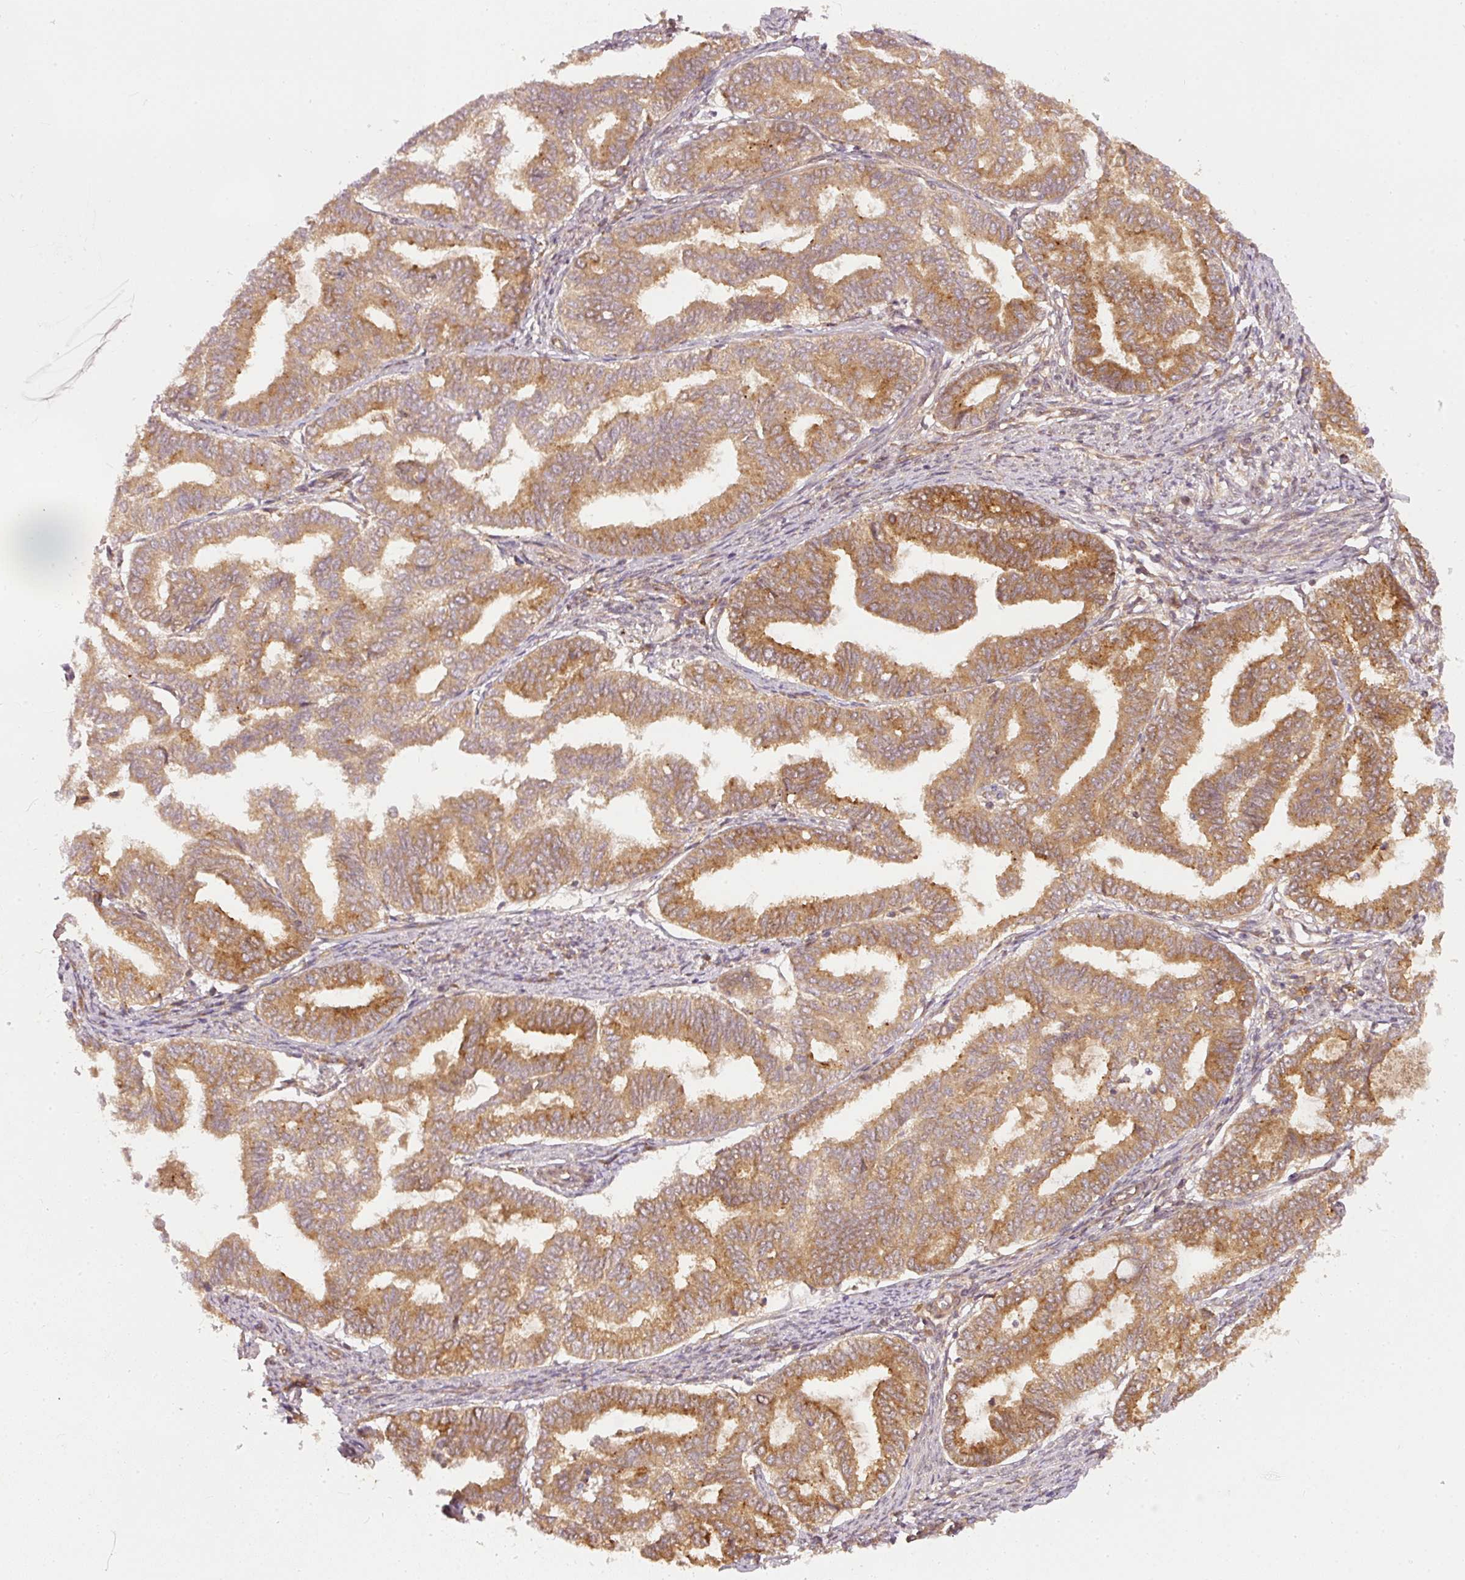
{"staining": {"intensity": "moderate", "quantity": ">75%", "location": "cytoplasmic/membranous"}, "tissue": "endometrial cancer", "cell_type": "Tumor cells", "image_type": "cancer", "snomed": [{"axis": "morphology", "description": "Adenocarcinoma, NOS"}, {"axis": "topography", "description": "Endometrium"}], "caption": "Immunohistochemistry (IHC) of human endometrial adenocarcinoma exhibits medium levels of moderate cytoplasmic/membranous expression in approximately >75% of tumor cells.", "gene": "ZNF580", "patient": {"sex": "female", "age": 79}}